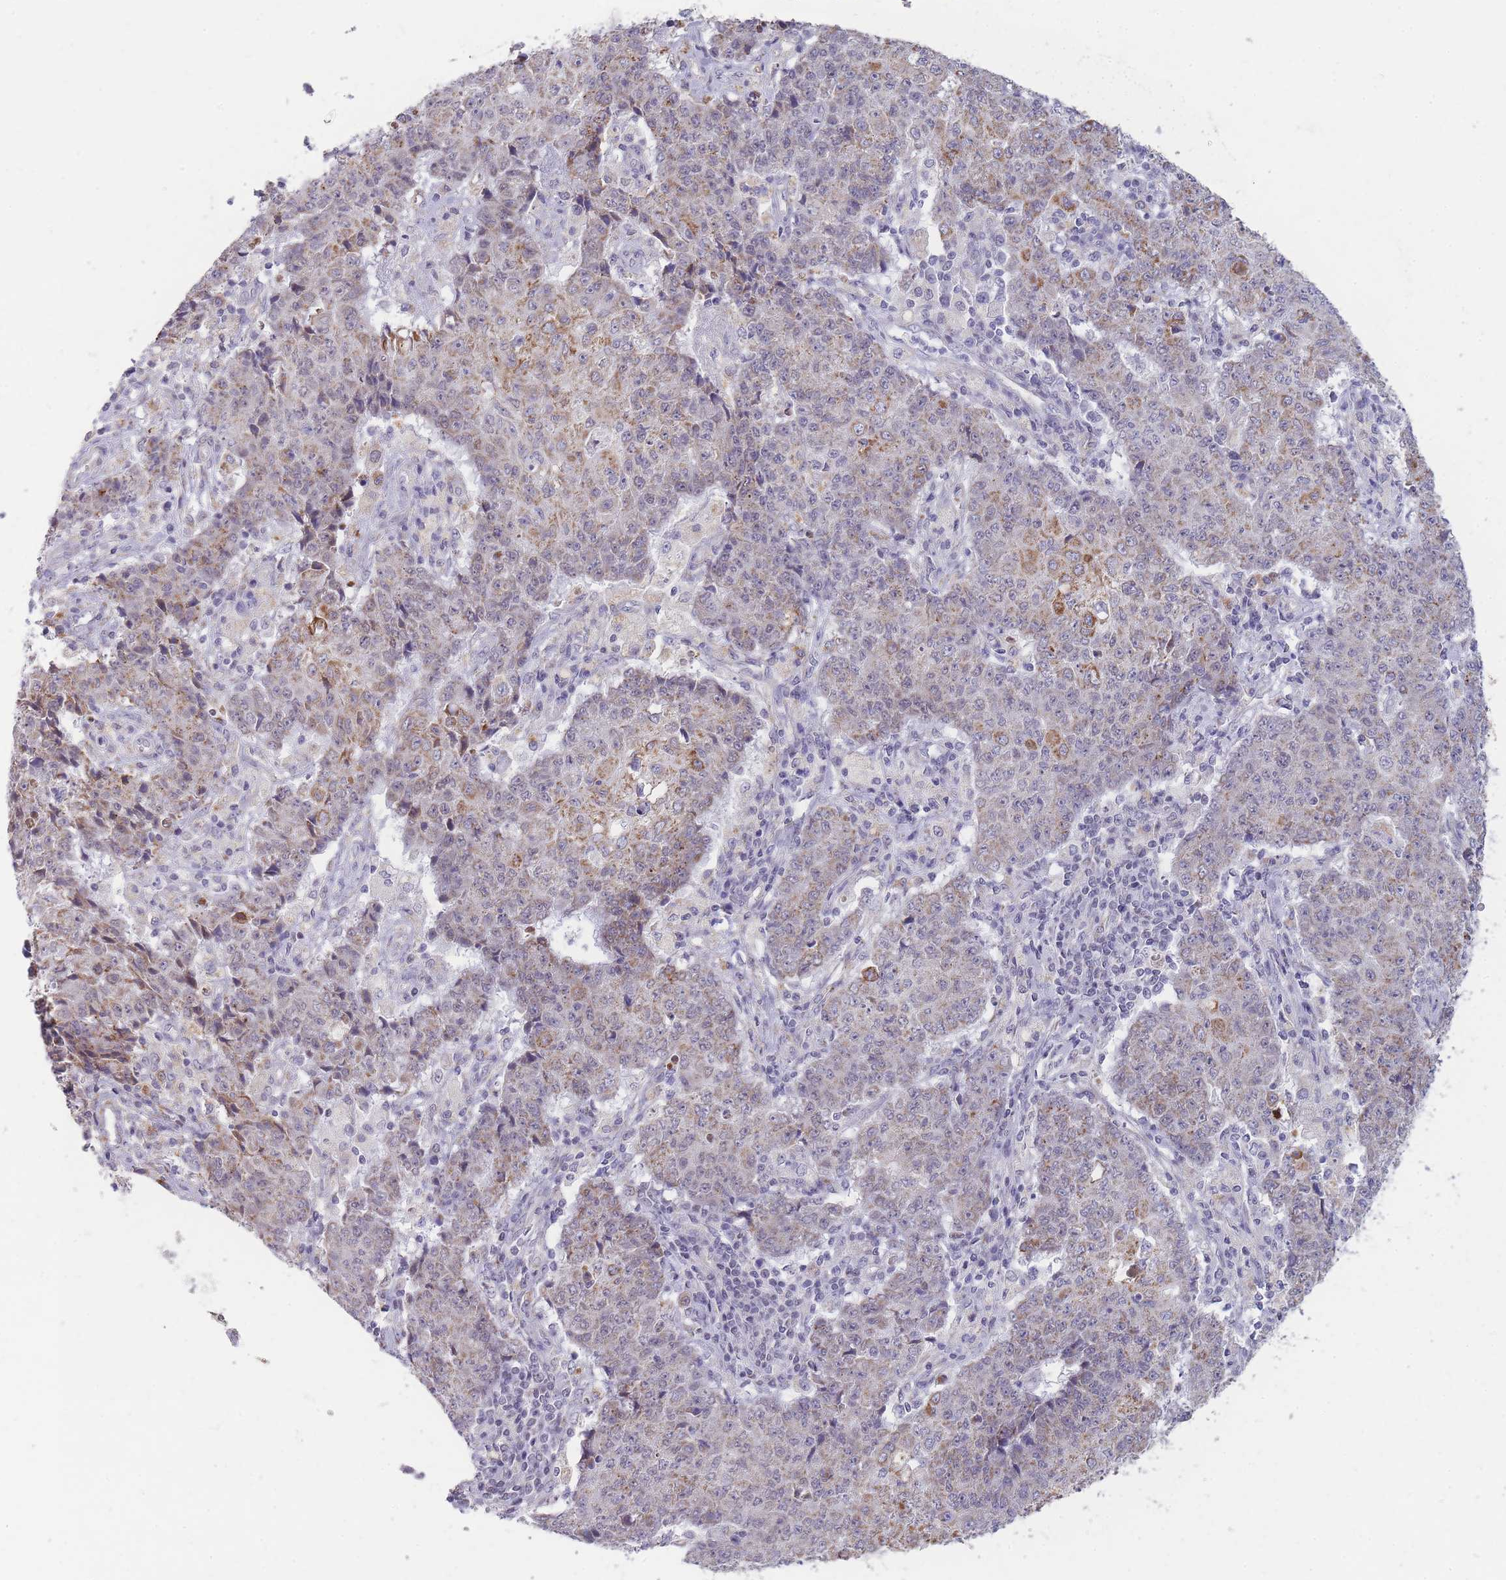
{"staining": {"intensity": "moderate", "quantity": "25%-75%", "location": "cytoplasmic/membranous"}, "tissue": "ovarian cancer", "cell_type": "Tumor cells", "image_type": "cancer", "snomed": [{"axis": "morphology", "description": "Carcinoma, endometroid"}, {"axis": "topography", "description": "Ovary"}], "caption": "Protein analysis of ovarian endometroid carcinoma tissue shows moderate cytoplasmic/membranous positivity in about 25%-75% of tumor cells.", "gene": "ZBTB24", "patient": {"sex": "female", "age": 42}}